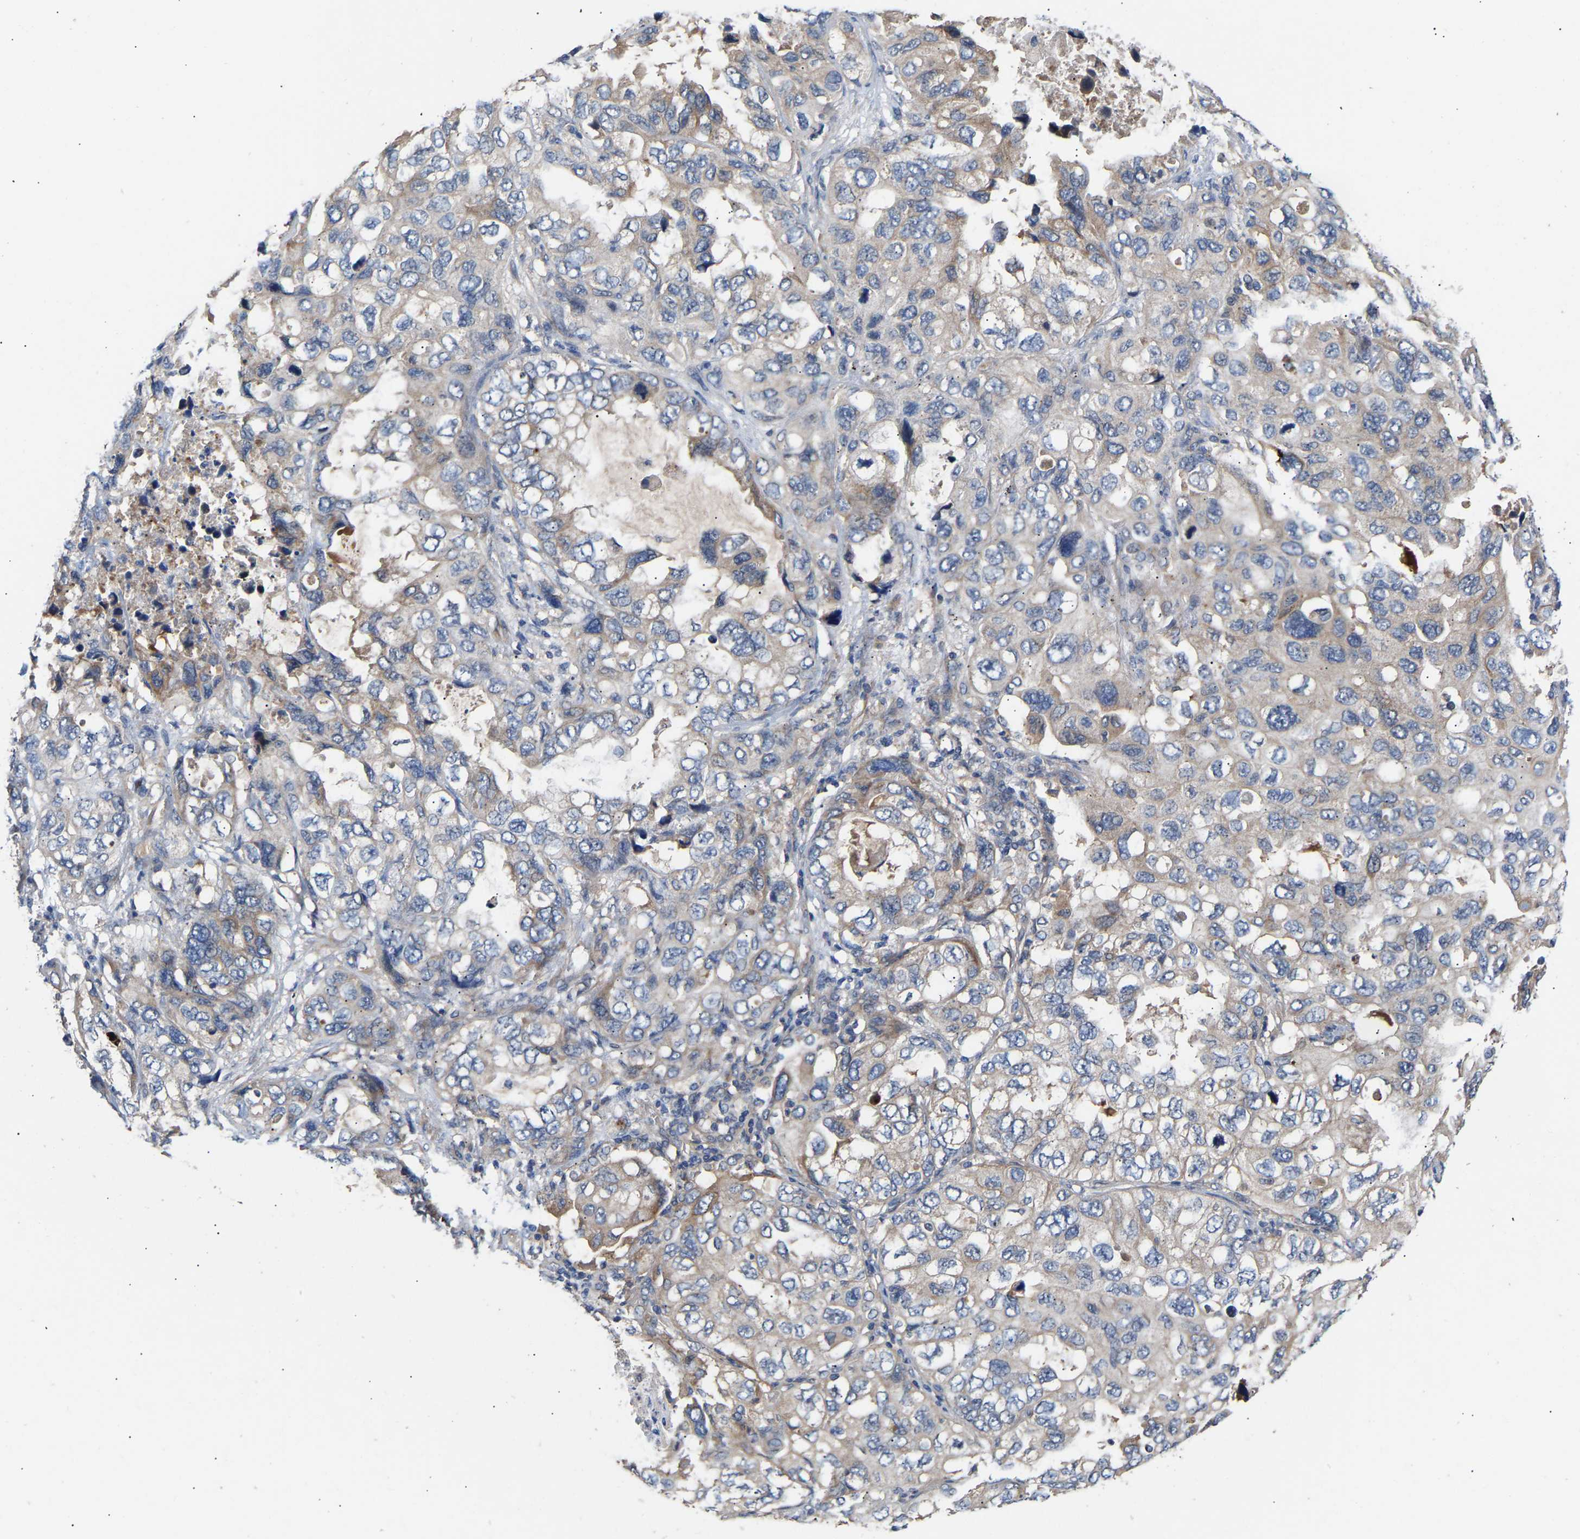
{"staining": {"intensity": "weak", "quantity": "<25%", "location": "cytoplasmic/membranous"}, "tissue": "lung cancer", "cell_type": "Tumor cells", "image_type": "cancer", "snomed": [{"axis": "morphology", "description": "Squamous cell carcinoma, NOS"}, {"axis": "topography", "description": "Lung"}], "caption": "High power microscopy histopathology image of an immunohistochemistry histopathology image of lung squamous cell carcinoma, revealing no significant expression in tumor cells. (DAB immunohistochemistry (IHC), high magnification).", "gene": "KASH5", "patient": {"sex": "female", "age": 73}}